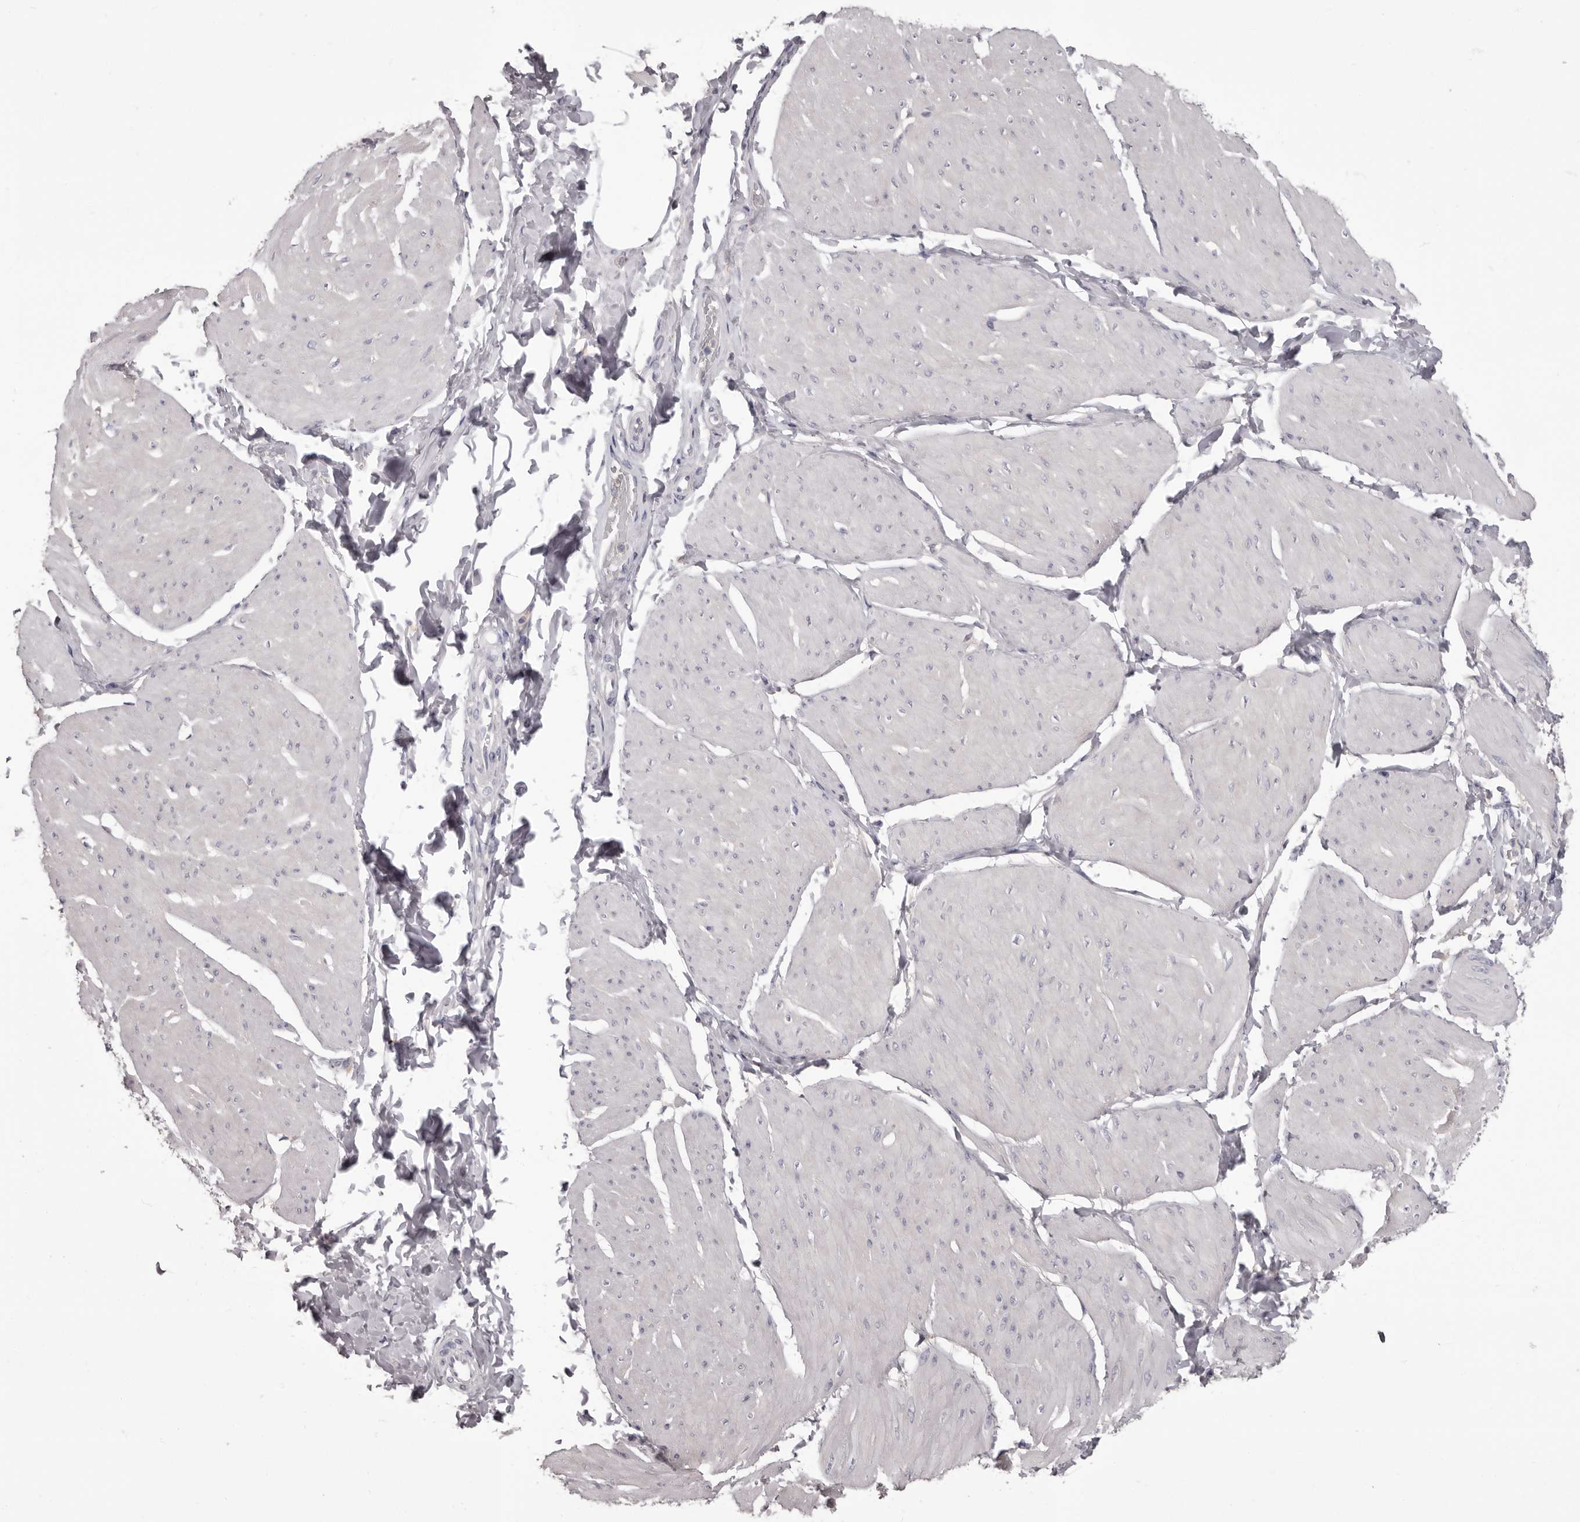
{"staining": {"intensity": "negative", "quantity": "none", "location": "none"}, "tissue": "smooth muscle", "cell_type": "Smooth muscle cells", "image_type": "normal", "snomed": [{"axis": "morphology", "description": "Urothelial carcinoma, High grade"}, {"axis": "topography", "description": "Urinary bladder"}], "caption": "Immunohistochemistry micrograph of normal human smooth muscle stained for a protein (brown), which reveals no staining in smooth muscle cells.", "gene": "APEH", "patient": {"sex": "male", "age": 46}}